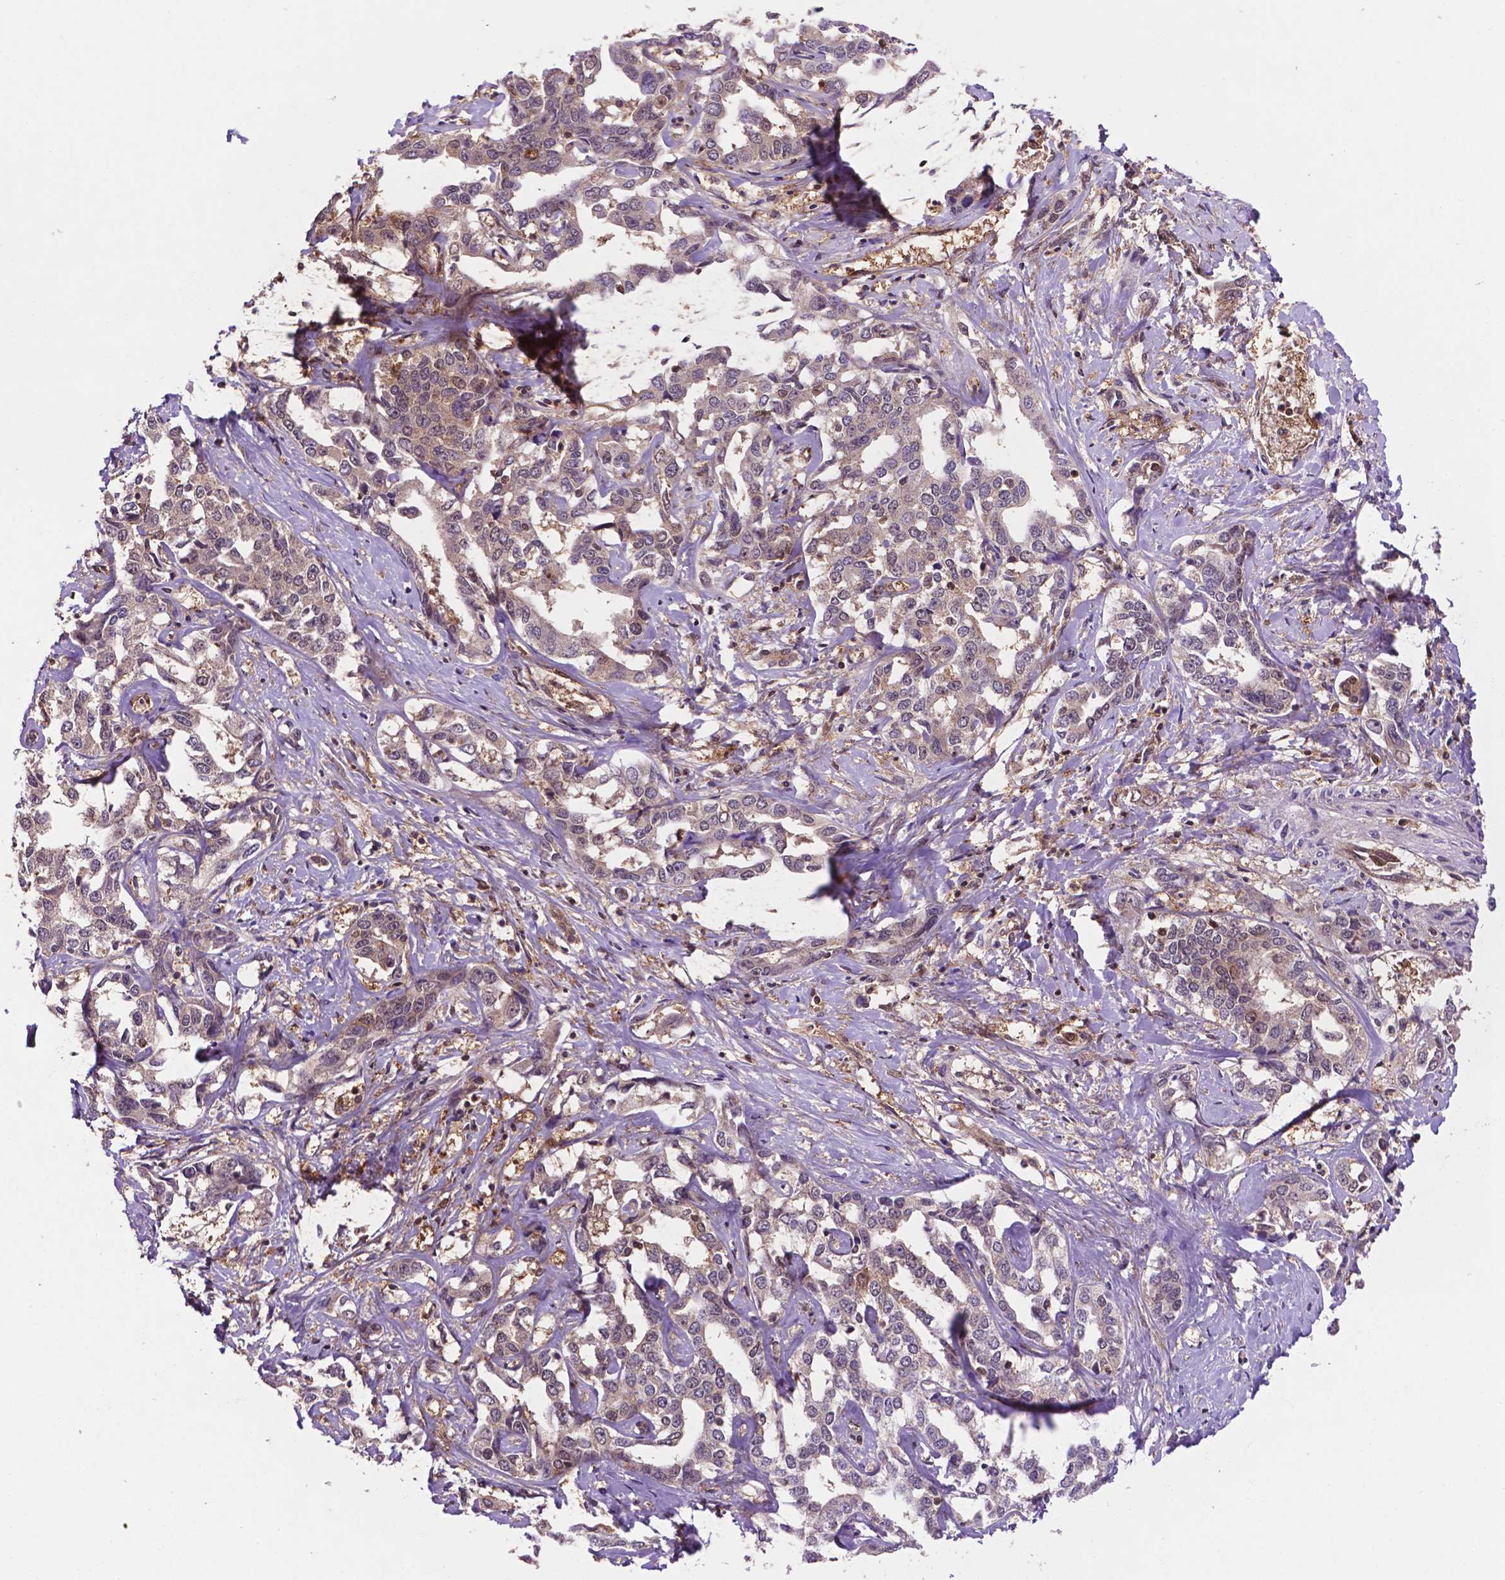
{"staining": {"intensity": "weak", "quantity": "25%-75%", "location": "cytoplasmic/membranous"}, "tissue": "liver cancer", "cell_type": "Tumor cells", "image_type": "cancer", "snomed": [{"axis": "morphology", "description": "Cholangiocarcinoma"}, {"axis": "topography", "description": "Liver"}], "caption": "A histopathology image of liver cholangiocarcinoma stained for a protein displays weak cytoplasmic/membranous brown staining in tumor cells.", "gene": "UBE2L6", "patient": {"sex": "male", "age": 59}}